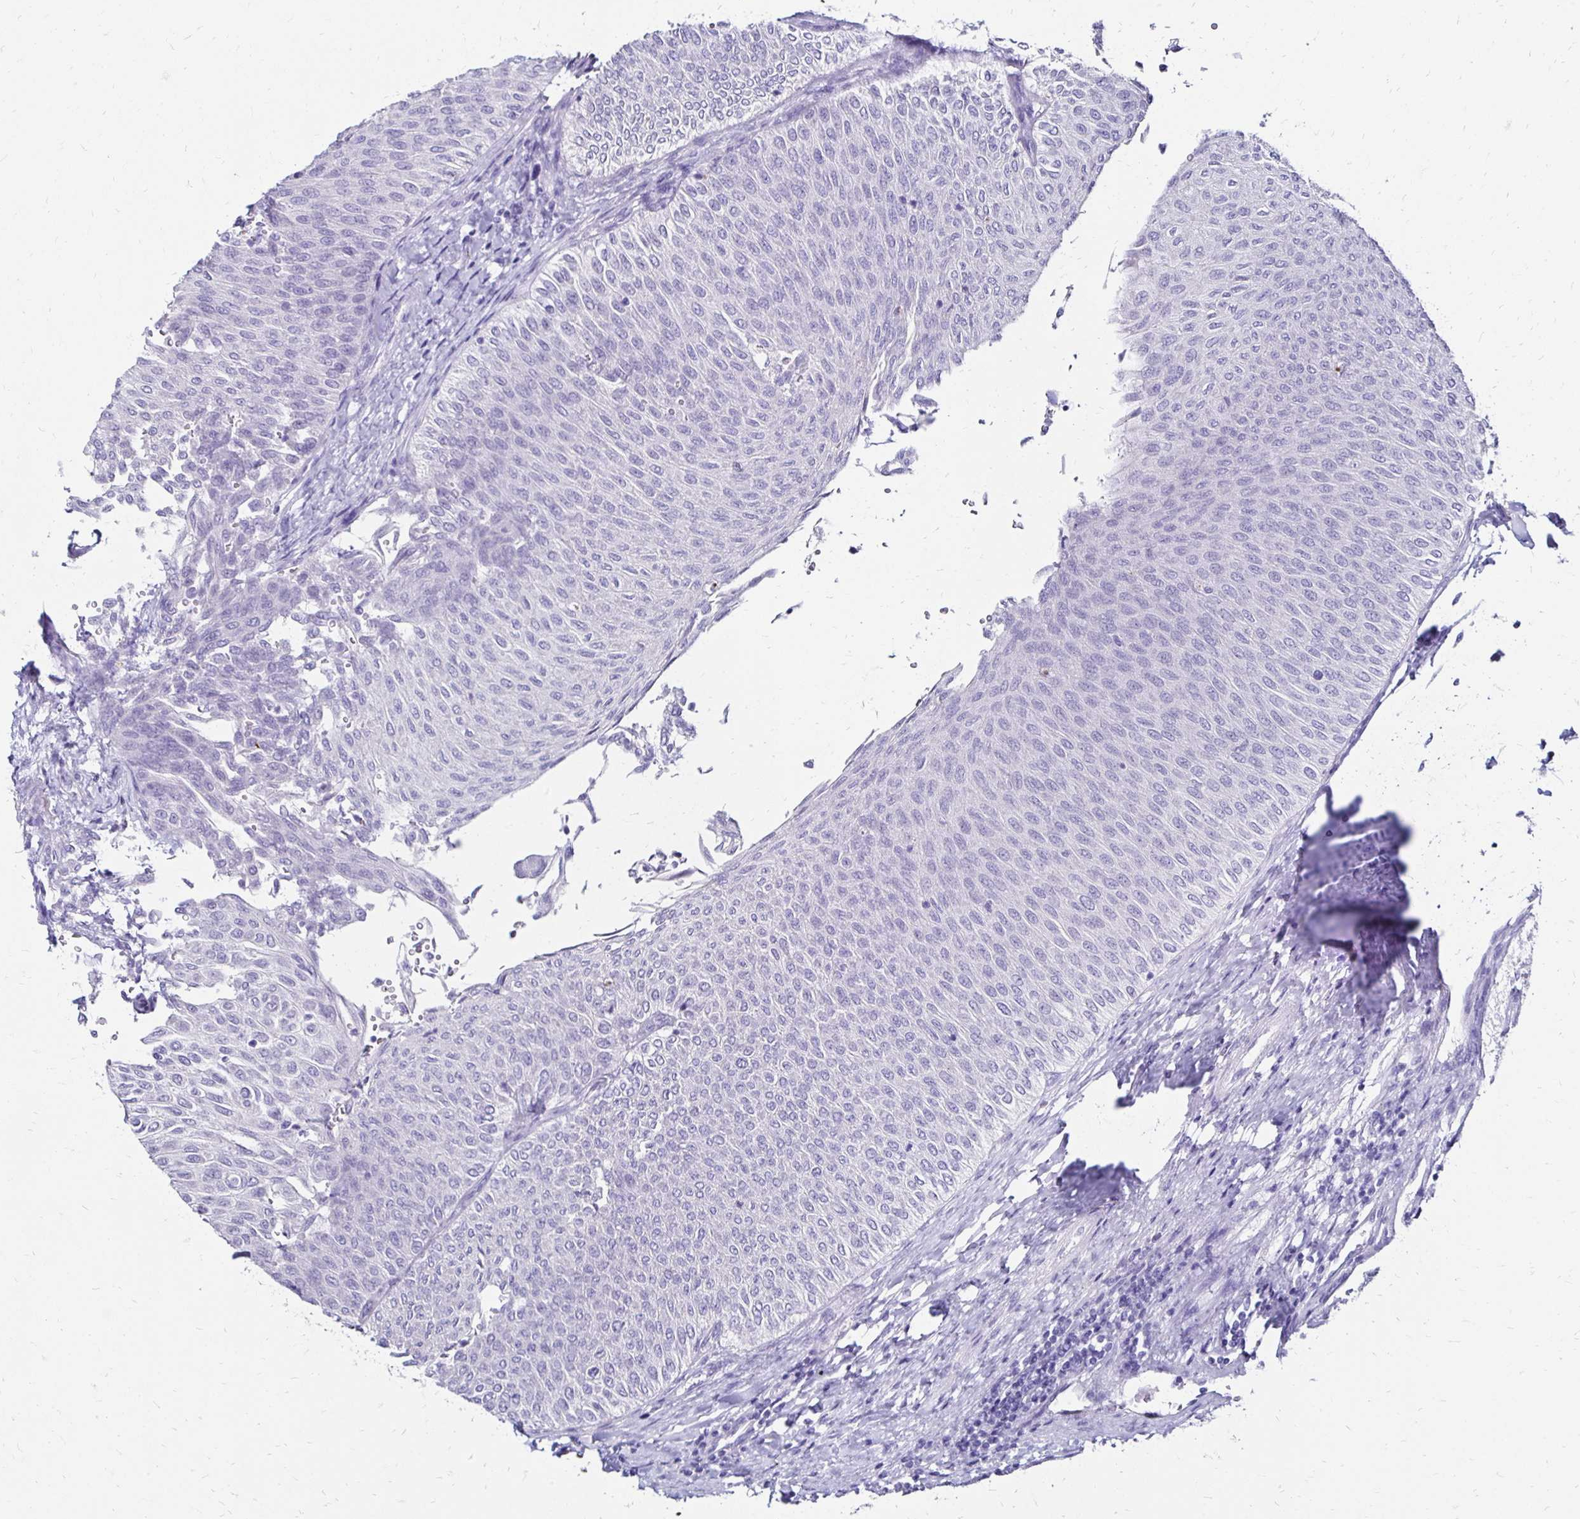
{"staining": {"intensity": "negative", "quantity": "none", "location": "none"}, "tissue": "urothelial cancer", "cell_type": "Tumor cells", "image_type": "cancer", "snomed": [{"axis": "morphology", "description": "Urothelial carcinoma, Low grade"}, {"axis": "topography", "description": "Urinary bladder"}], "caption": "DAB immunohistochemical staining of urothelial cancer displays no significant expression in tumor cells. Nuclei are stained in blue.", "gene": "KCNT1", "patient": {"sex": "male", "age": 78}}